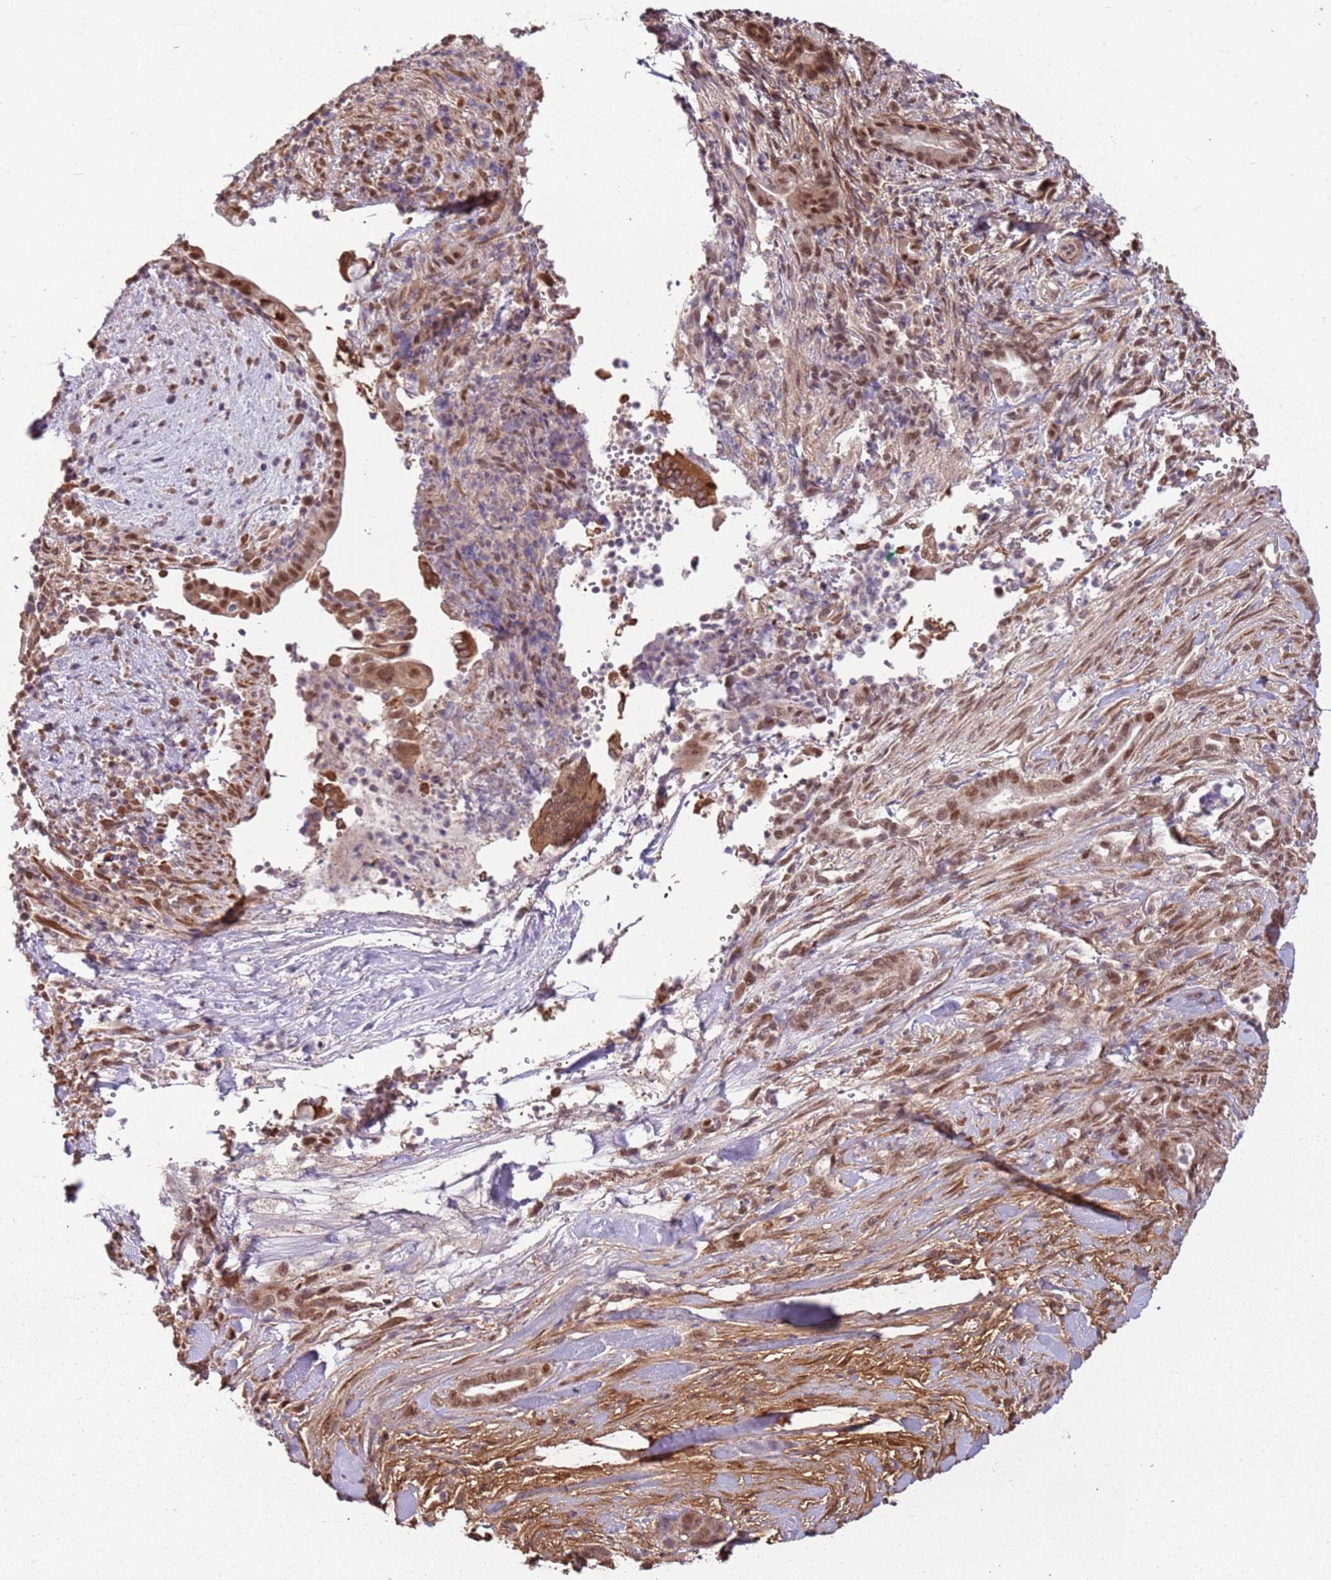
{"staining": {"intensity": "moderate", "quantity": ">75%", "location": "cytoplasmic/membranous,nuclear"}, "tissue": "pancreatic cancer", "cell_type": "Tumor cells", "image_type": "cancer", "snomed": [{"axis": "morphology", "description": "Normal tissue, NOS"}, {"axis": "morphology", "description": "Adenocarcinoma, NOS"}, {"axis": "topography", "description": "Pancreas"}], "caption": "High-power microscopy captured an immunohistochemistry photomicrograph of pancreatic cancer, revealing moderate cytoplasmic/membranous and nuclear expression in about >75% of tumor cells.", "gene": "POLR3H", "patient": {"sex": "female", "age": 55}}